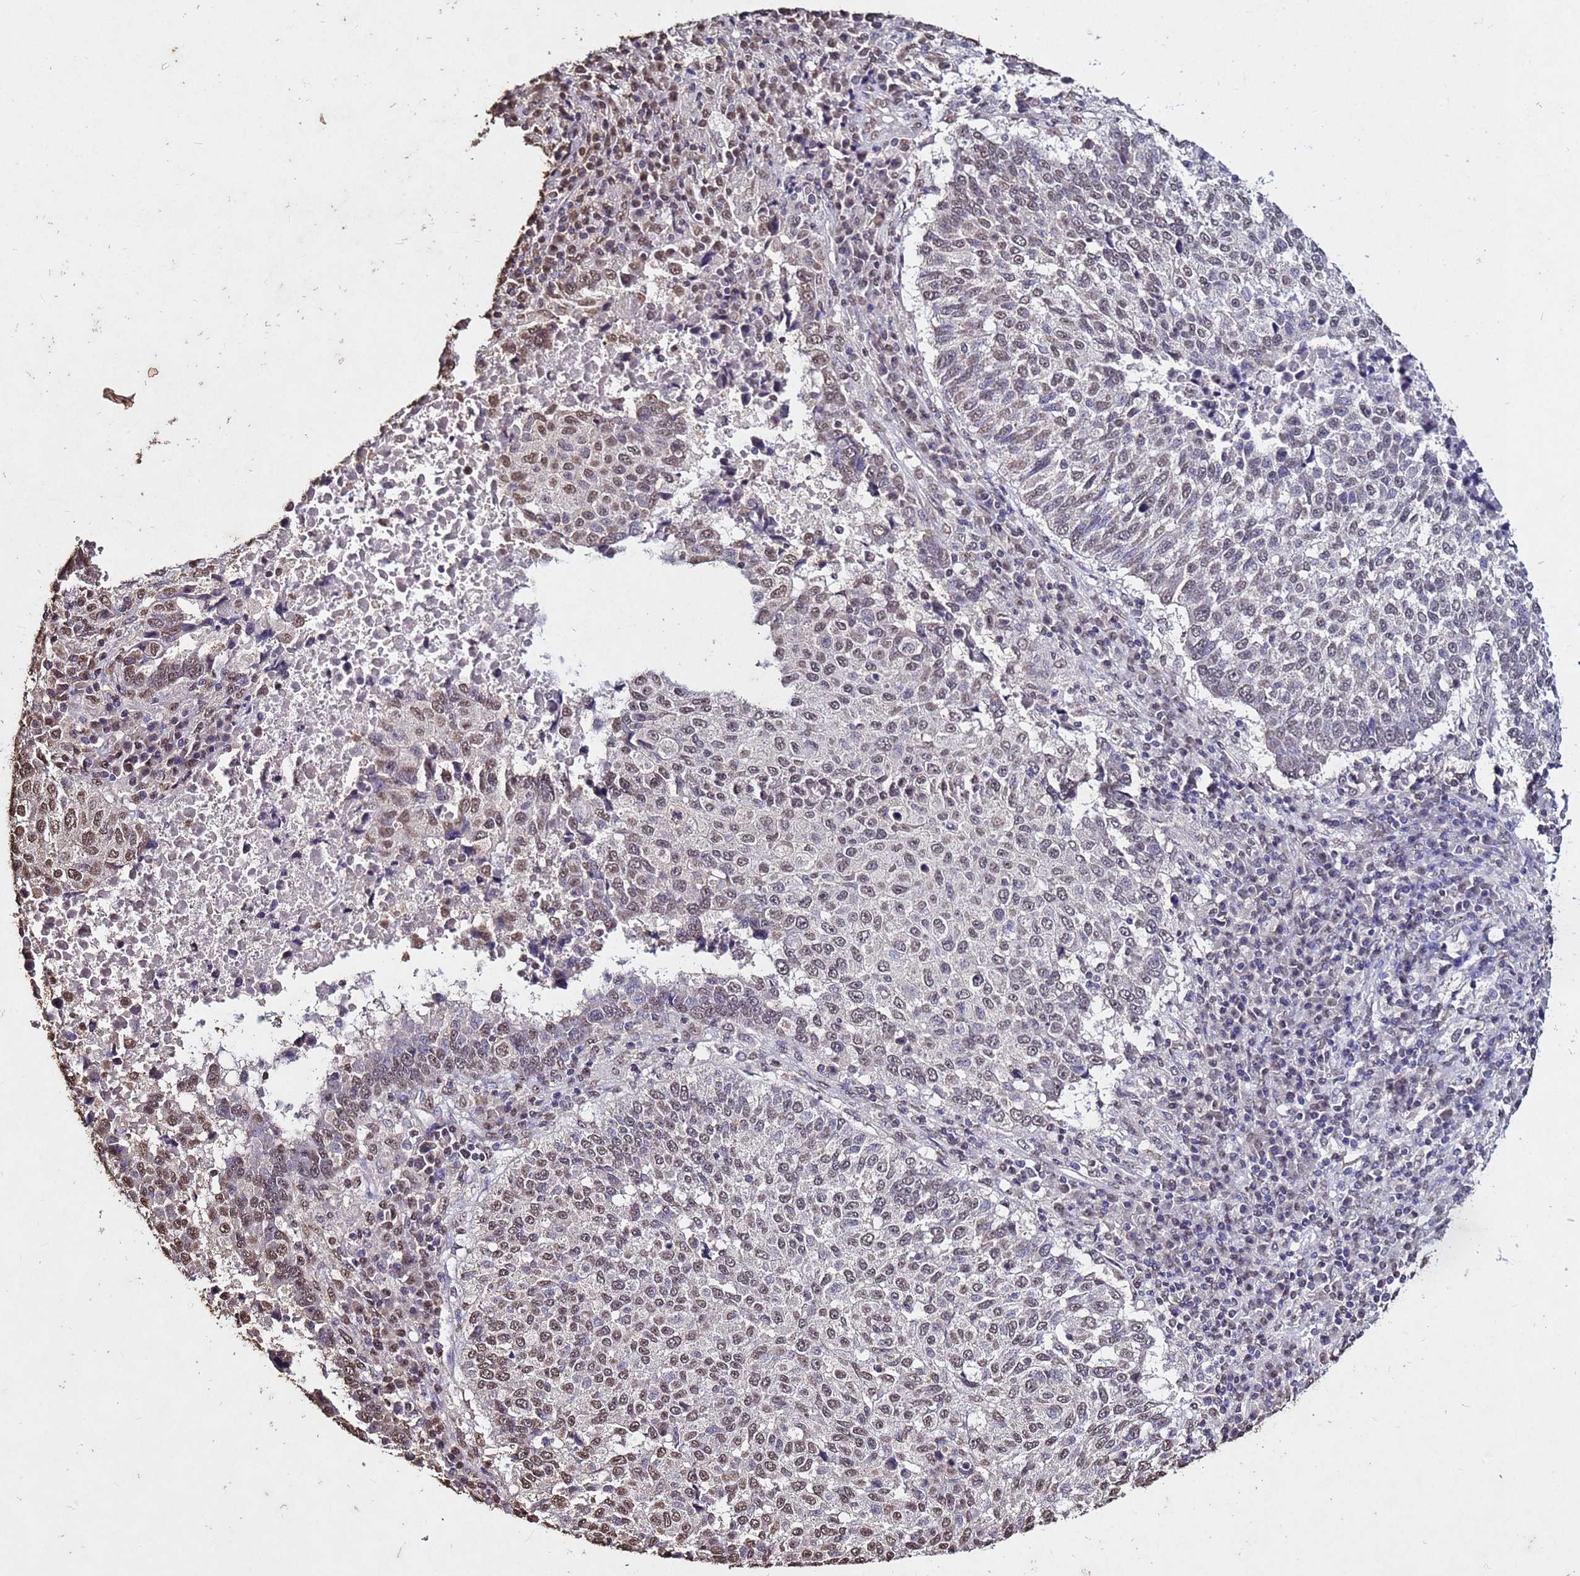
{"staining": {"intensity": "moderate", "quantity": ">75%", "location": "nuclear"}, "tissue": "lung cancer", "cell_type": "Tumor cells", "image_type": "cancer", "snomed": [{"axis": "morphology", "description": "Squamous cell carcinoma, NOS"}, {"axis": "topography", "description": "Lung"}], "caption": "Human lung squamous cell carcinoma stained with a protein marker displays moderate staining in tumor cells.", "gene": "MYOCD", "patient": {"sex": "male", "age": 73}}